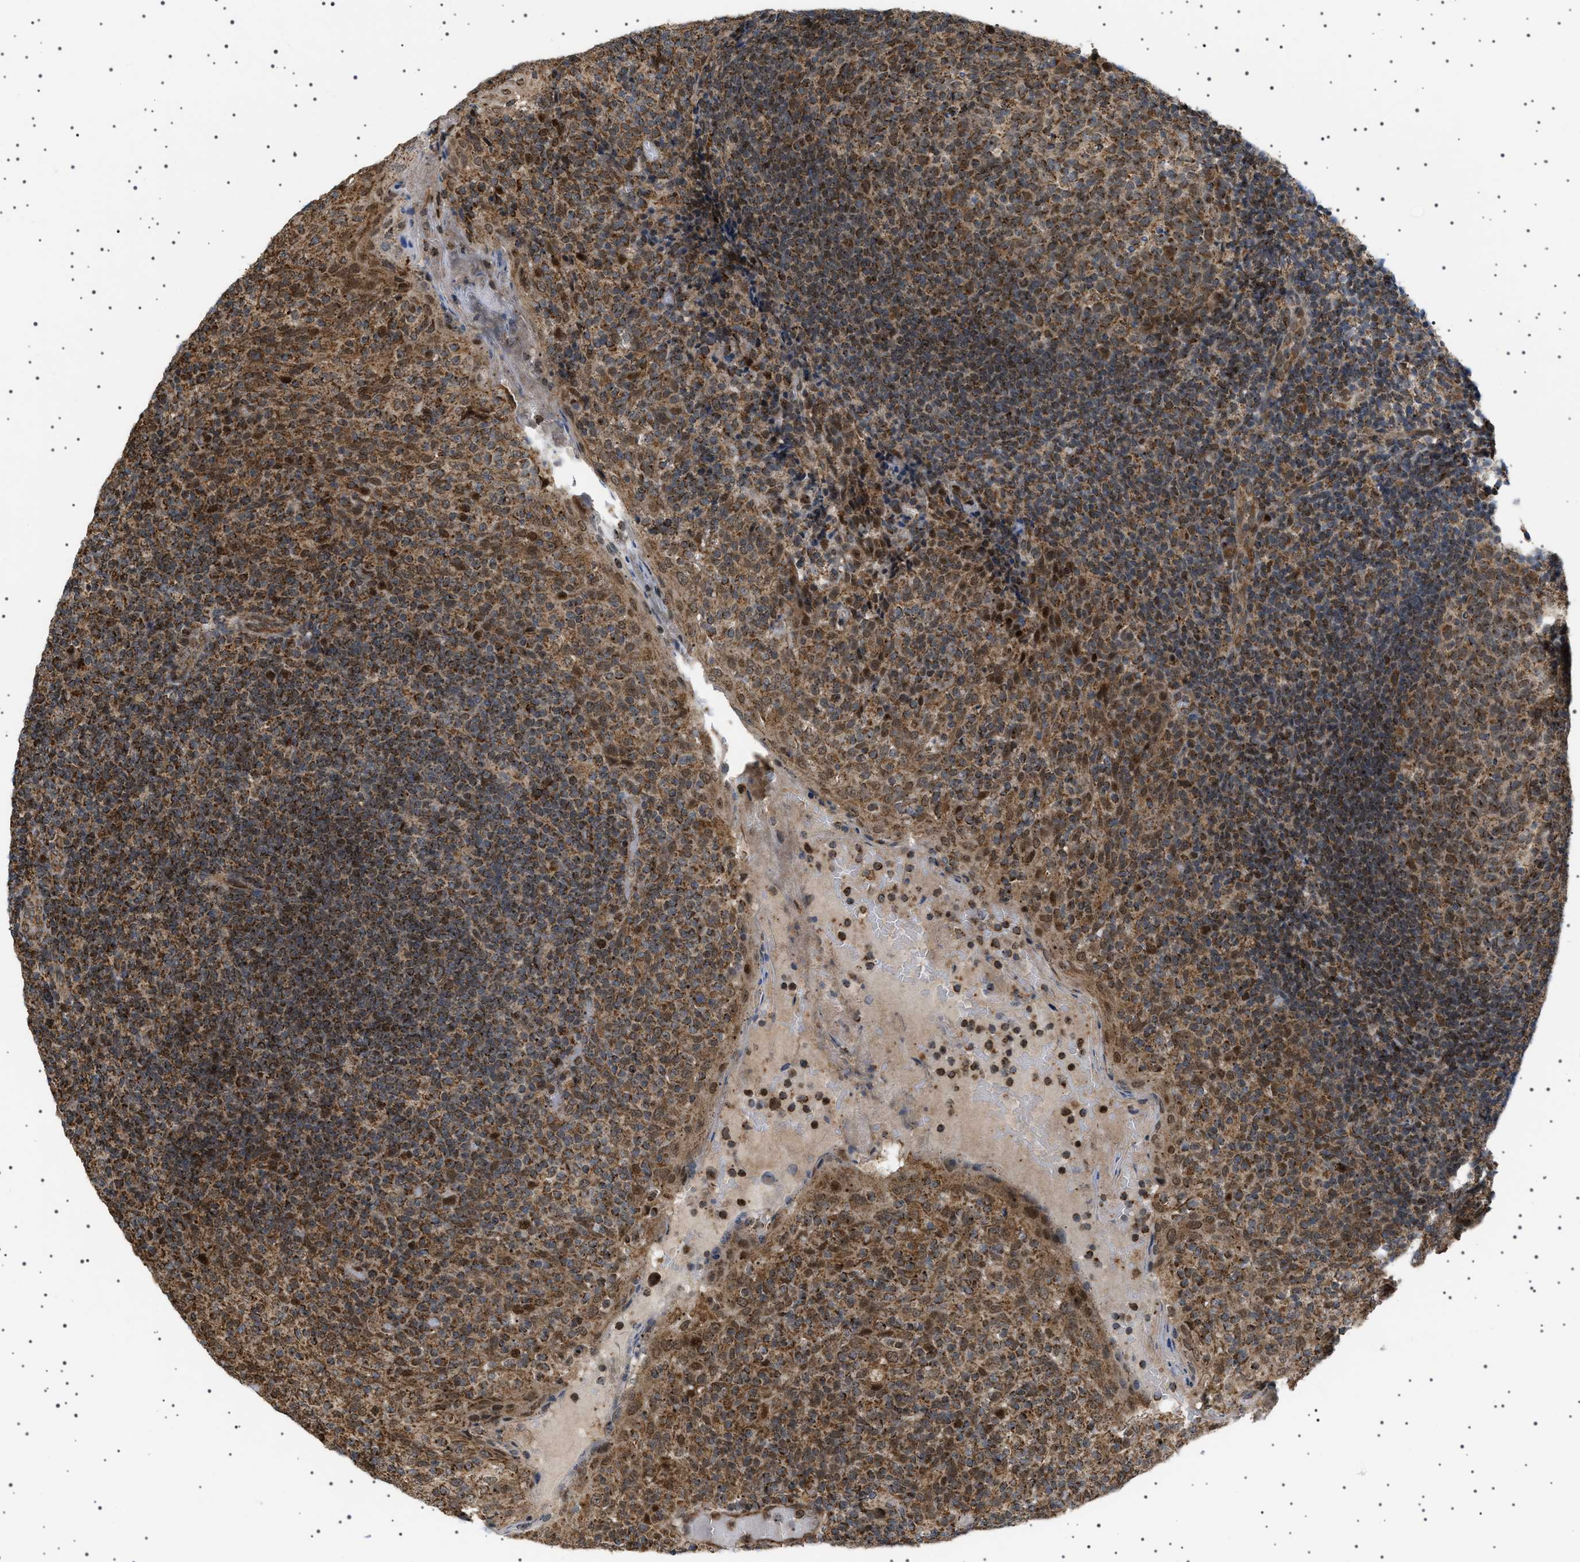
{"staining": {"intensity": "moderate", "quantity": ">75%", "location": "cytoplasmic/membranous,nuclear"}, "tissue": "tonsil", "cell_type": "Germinal center cells", "image_type": "normal", "snomed": [{"axis": "morphology", "description": "Normal tissue, NOS"}, {"axis": "topography", "description": "Tonsil"}], "caption": "Human tonsil stained for a protein (brown) reveals moderate cytoplasmic/membranous,nuclear positive expression in approximately >75% of germinal center cells.", "gene": "MELK", "patient": {"sex": "female", "age": 19}}